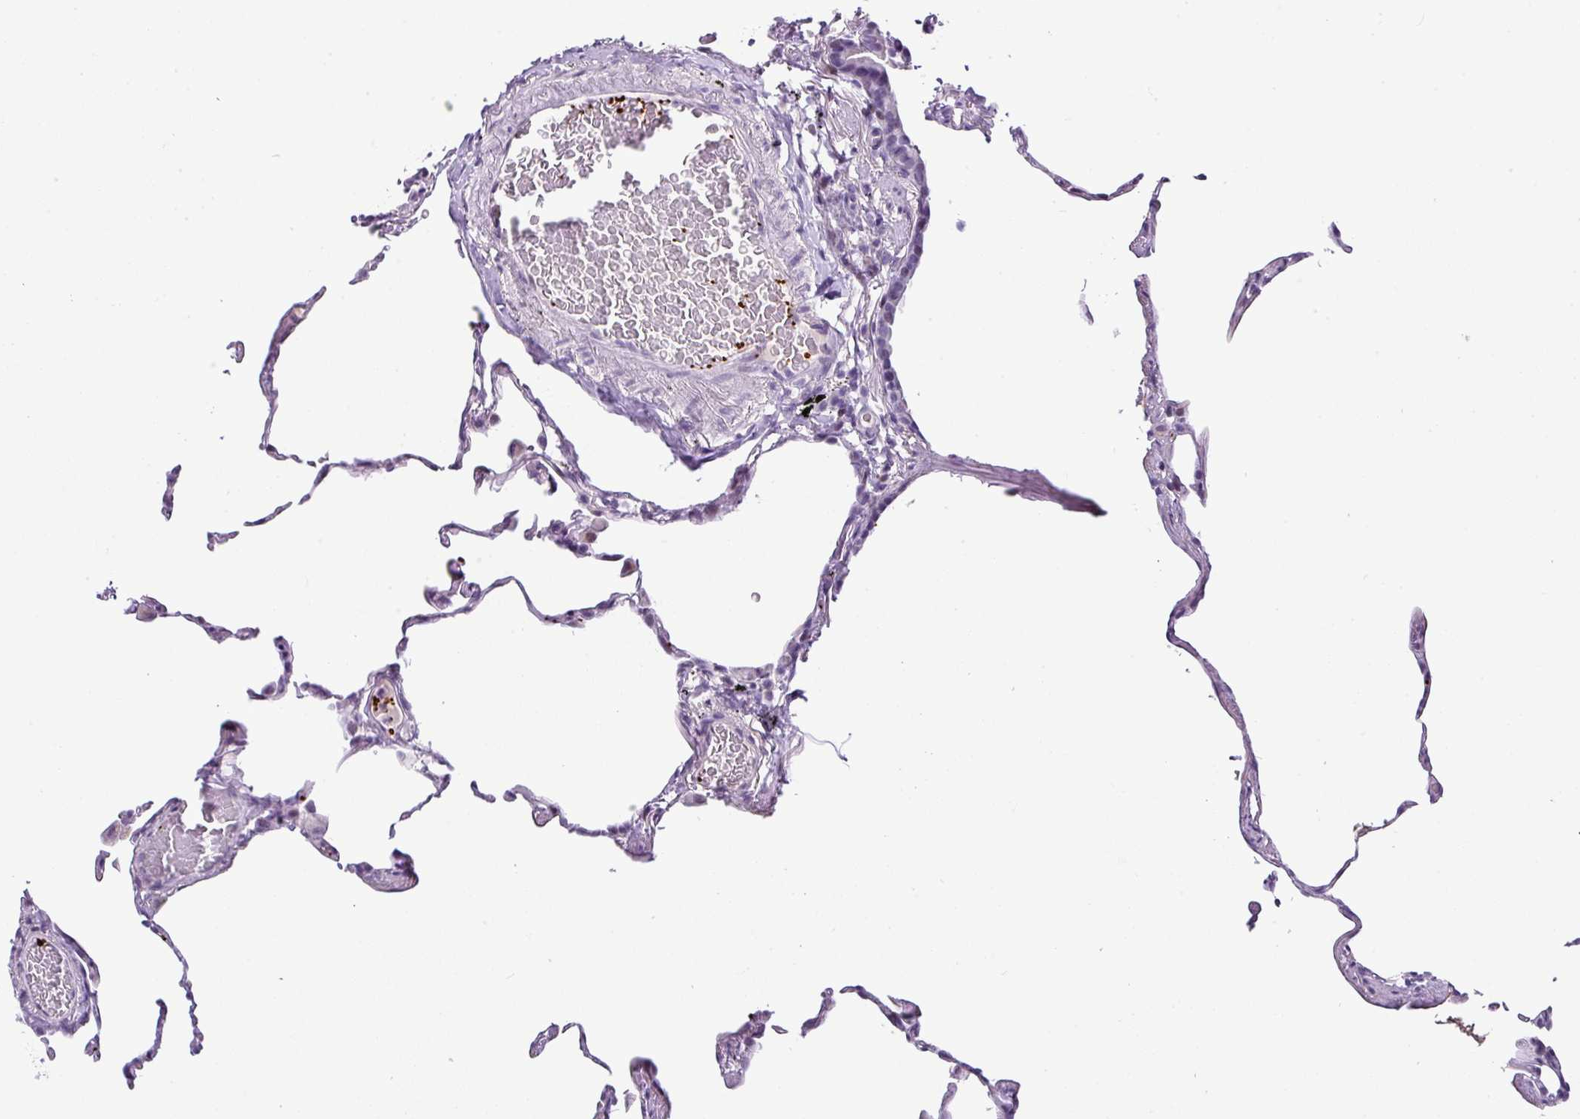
{"staining": {"intensity": "negative", "quantity": "none", "location": "none"}, "tissue": "lung", "cell_type": "Alveolar cells", "image_type": "normal", "snomed": [{"axis": "morphology", "description": "Normal tissue, NOS"}, {"axis": "topography", "description": "Lung"}], "caption": "High power microscopy micrograph of an immunohistochemistry (IHC) micrograph of benign lung, revealing no significant staining in alveolar cells.", "gene": "CMTM5", "patient": {"sex": "female", "age": 57}}